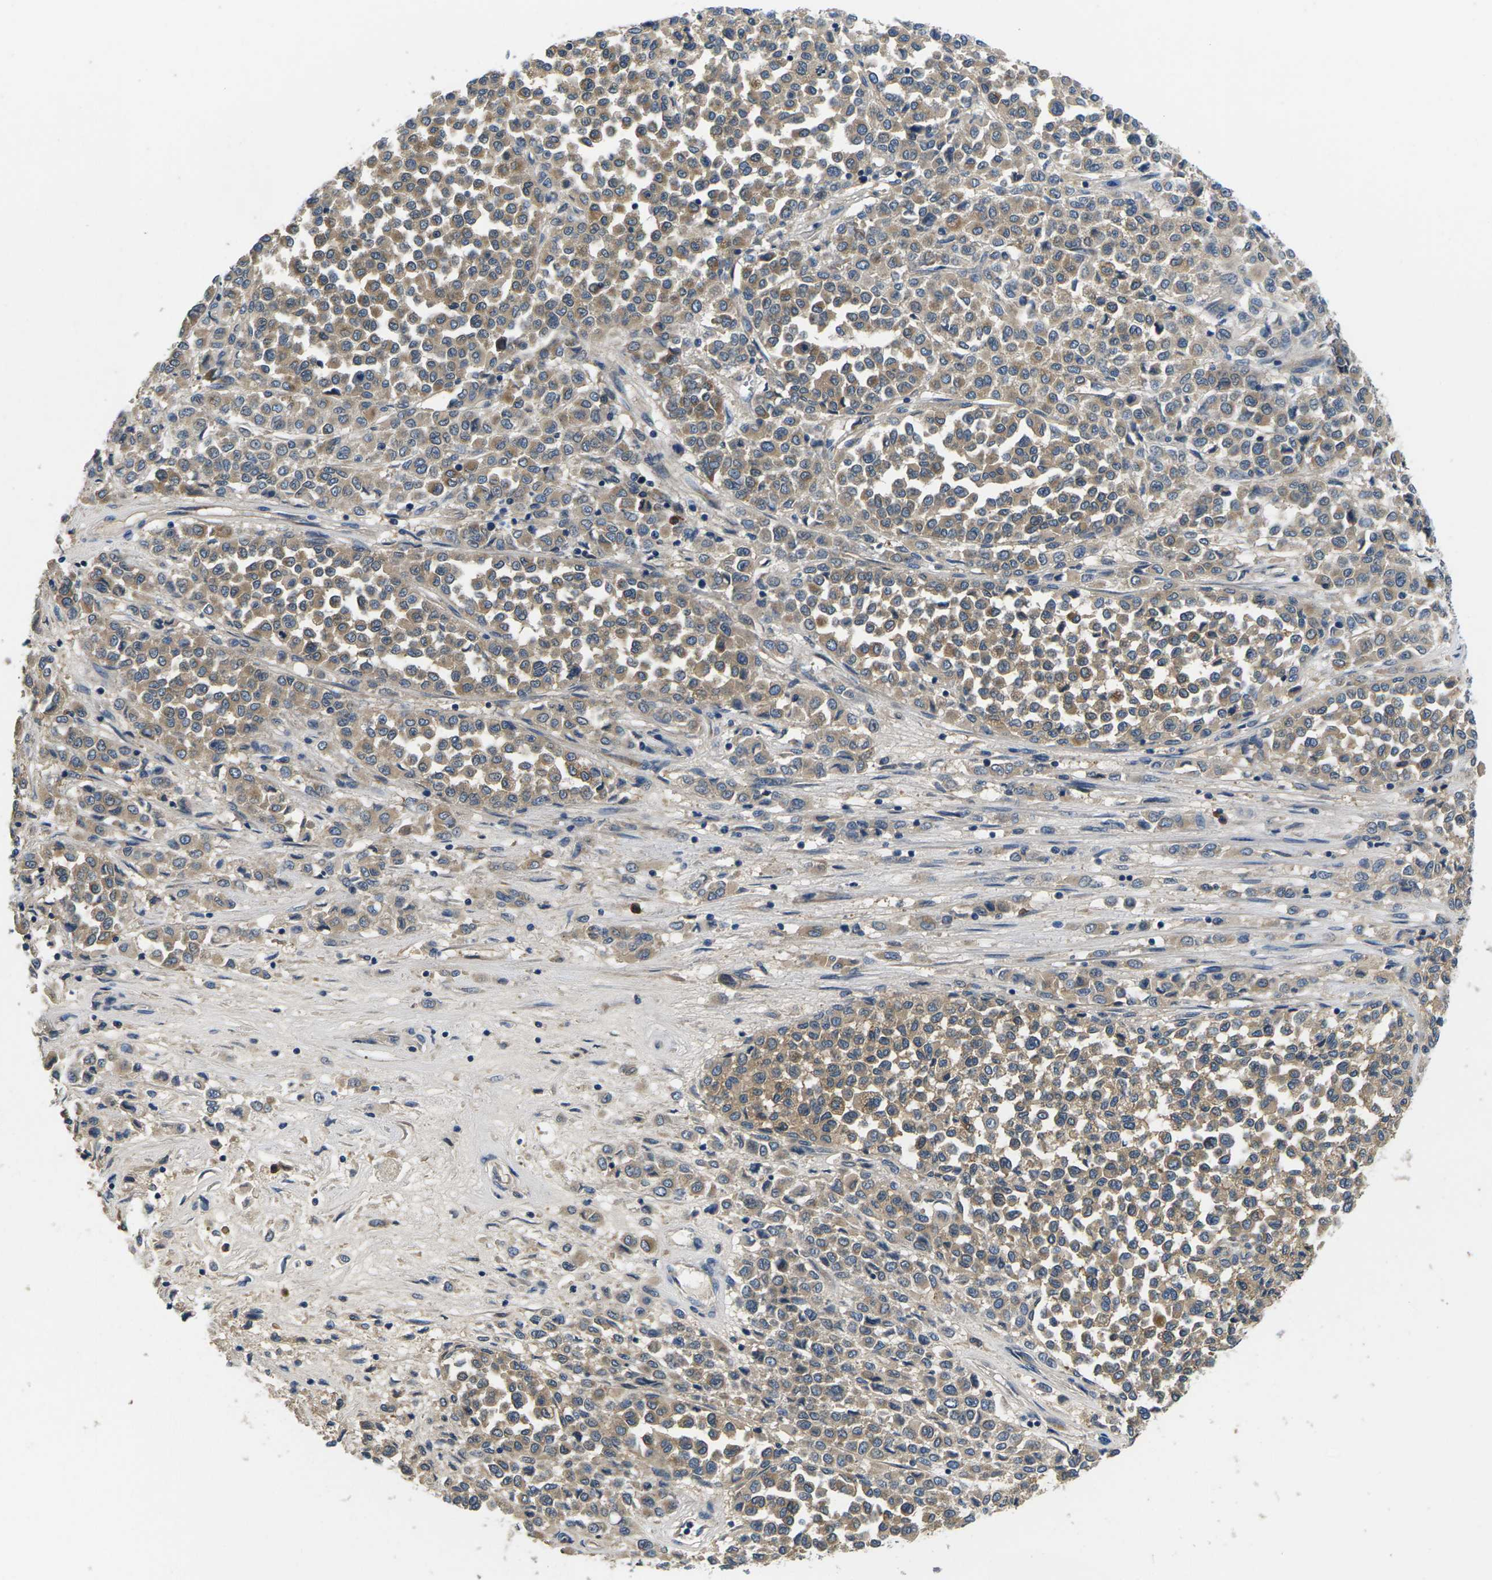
{"staining": {"intensity": "moderate", "quantity": ">75%", "location": "cytoplasmic/membranous"}, "tissue": "melanoma", "cell_type": "Tumor cells", "image_type": "cancer", "snomed": [{"axis": "morphology", "description": "Malignant melanoma, Metastatic site"}, {"axis": "topography", "description": "Pancreas"}], "caption": "Immunohistochemistry micrograph of melanoma stained for a protein (brown), which exhibits medium levels of moderate cytoplasmic/membranous staining in about >75% of tumor cells.", "gene": "PLCE1", "patient": {"sex": "female", "age": 30}}